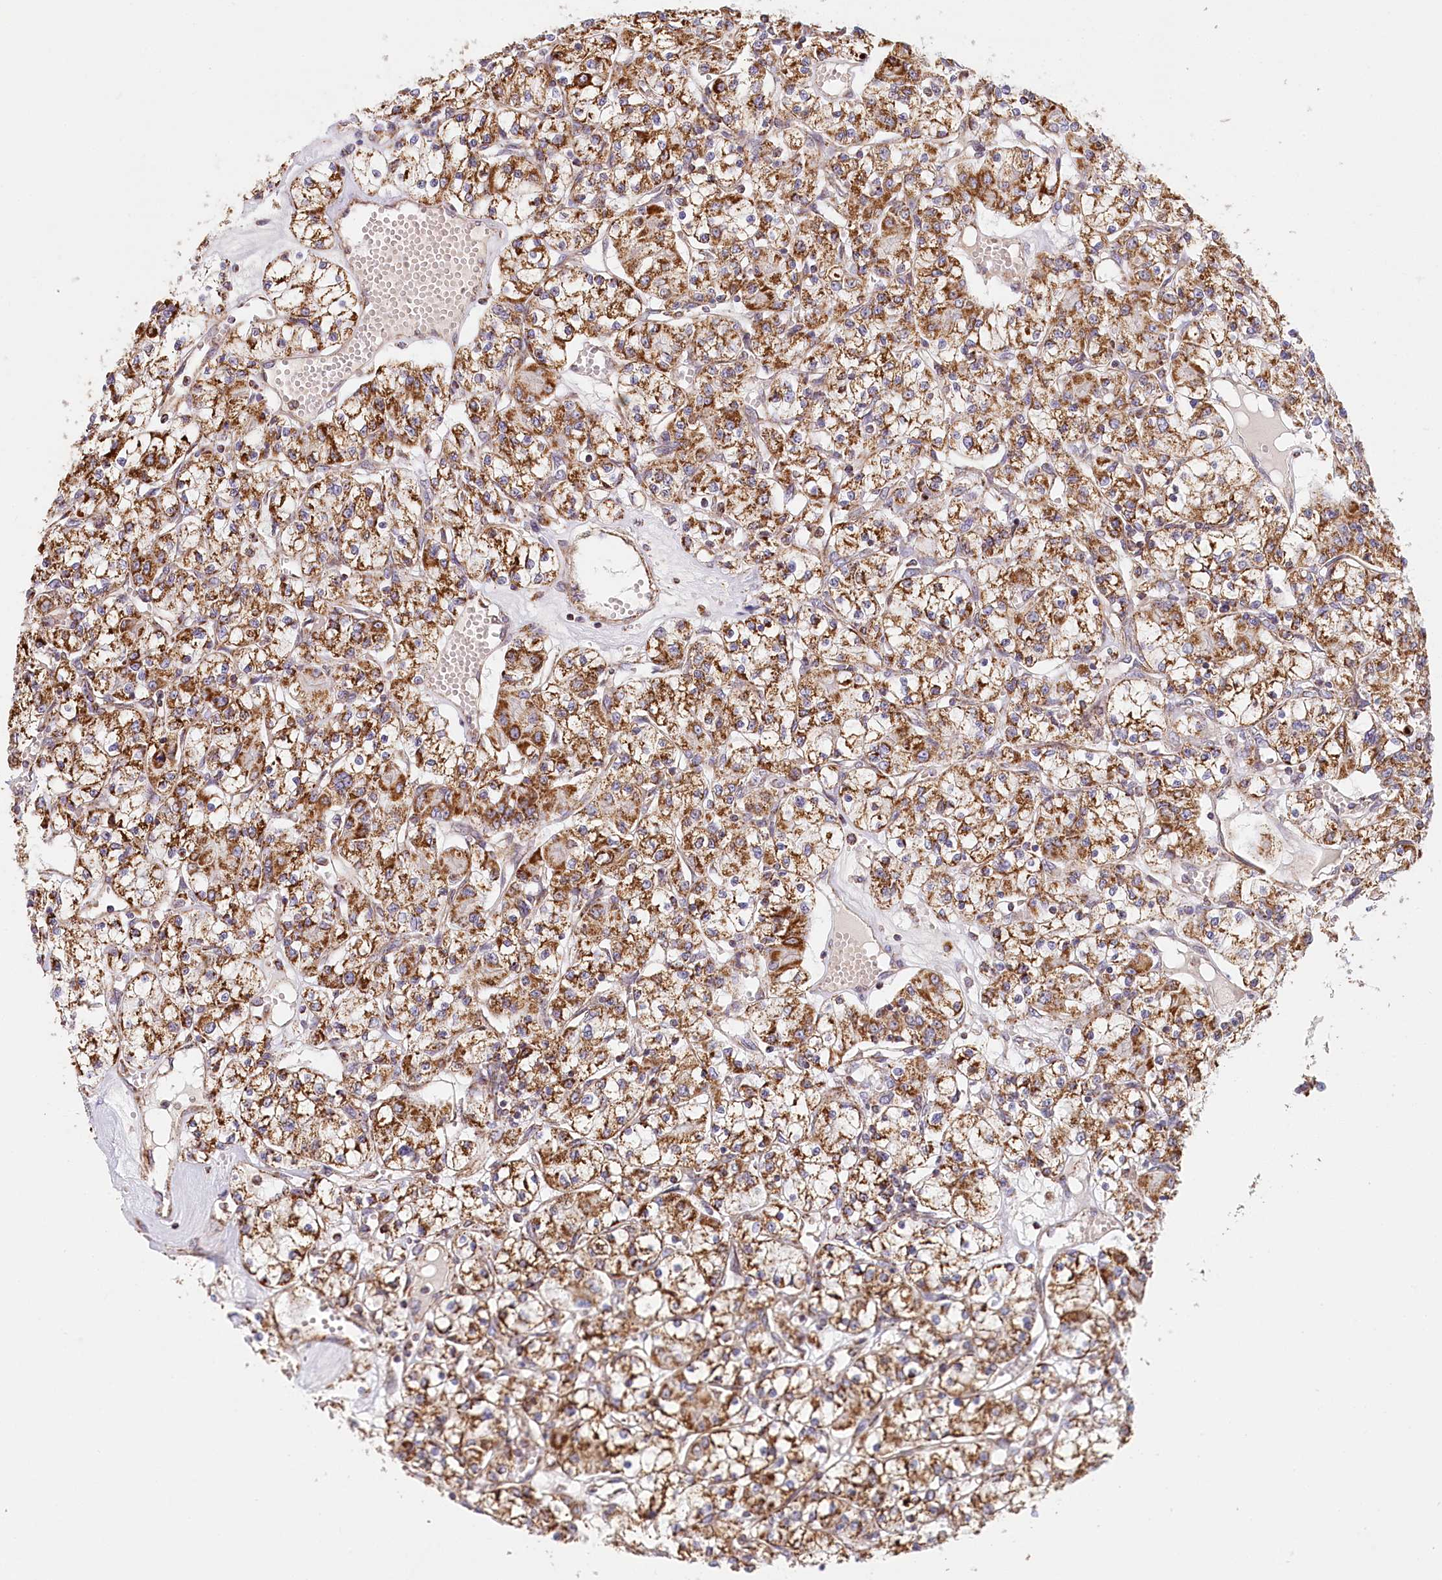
{"staining": {"intensity": "strong", "quantity": ">75%", "location": "cytoplasmic/membranous"}, "tissue": "renal cancer", "cell_type": "Tumor cells", "image_type": "cancer", "snomed": [{"axis": "morphology", "description": "Adenocarcinoma, NOS"}, {"axis": "topography", "description": "Kidney"}], "caption": "A brown stain shows strong cytoplasmic/membranous staining of a protein in renal cancer tumor cells.", "gene": "UMPS", "patient": {"sex": "female", "age": 59}}